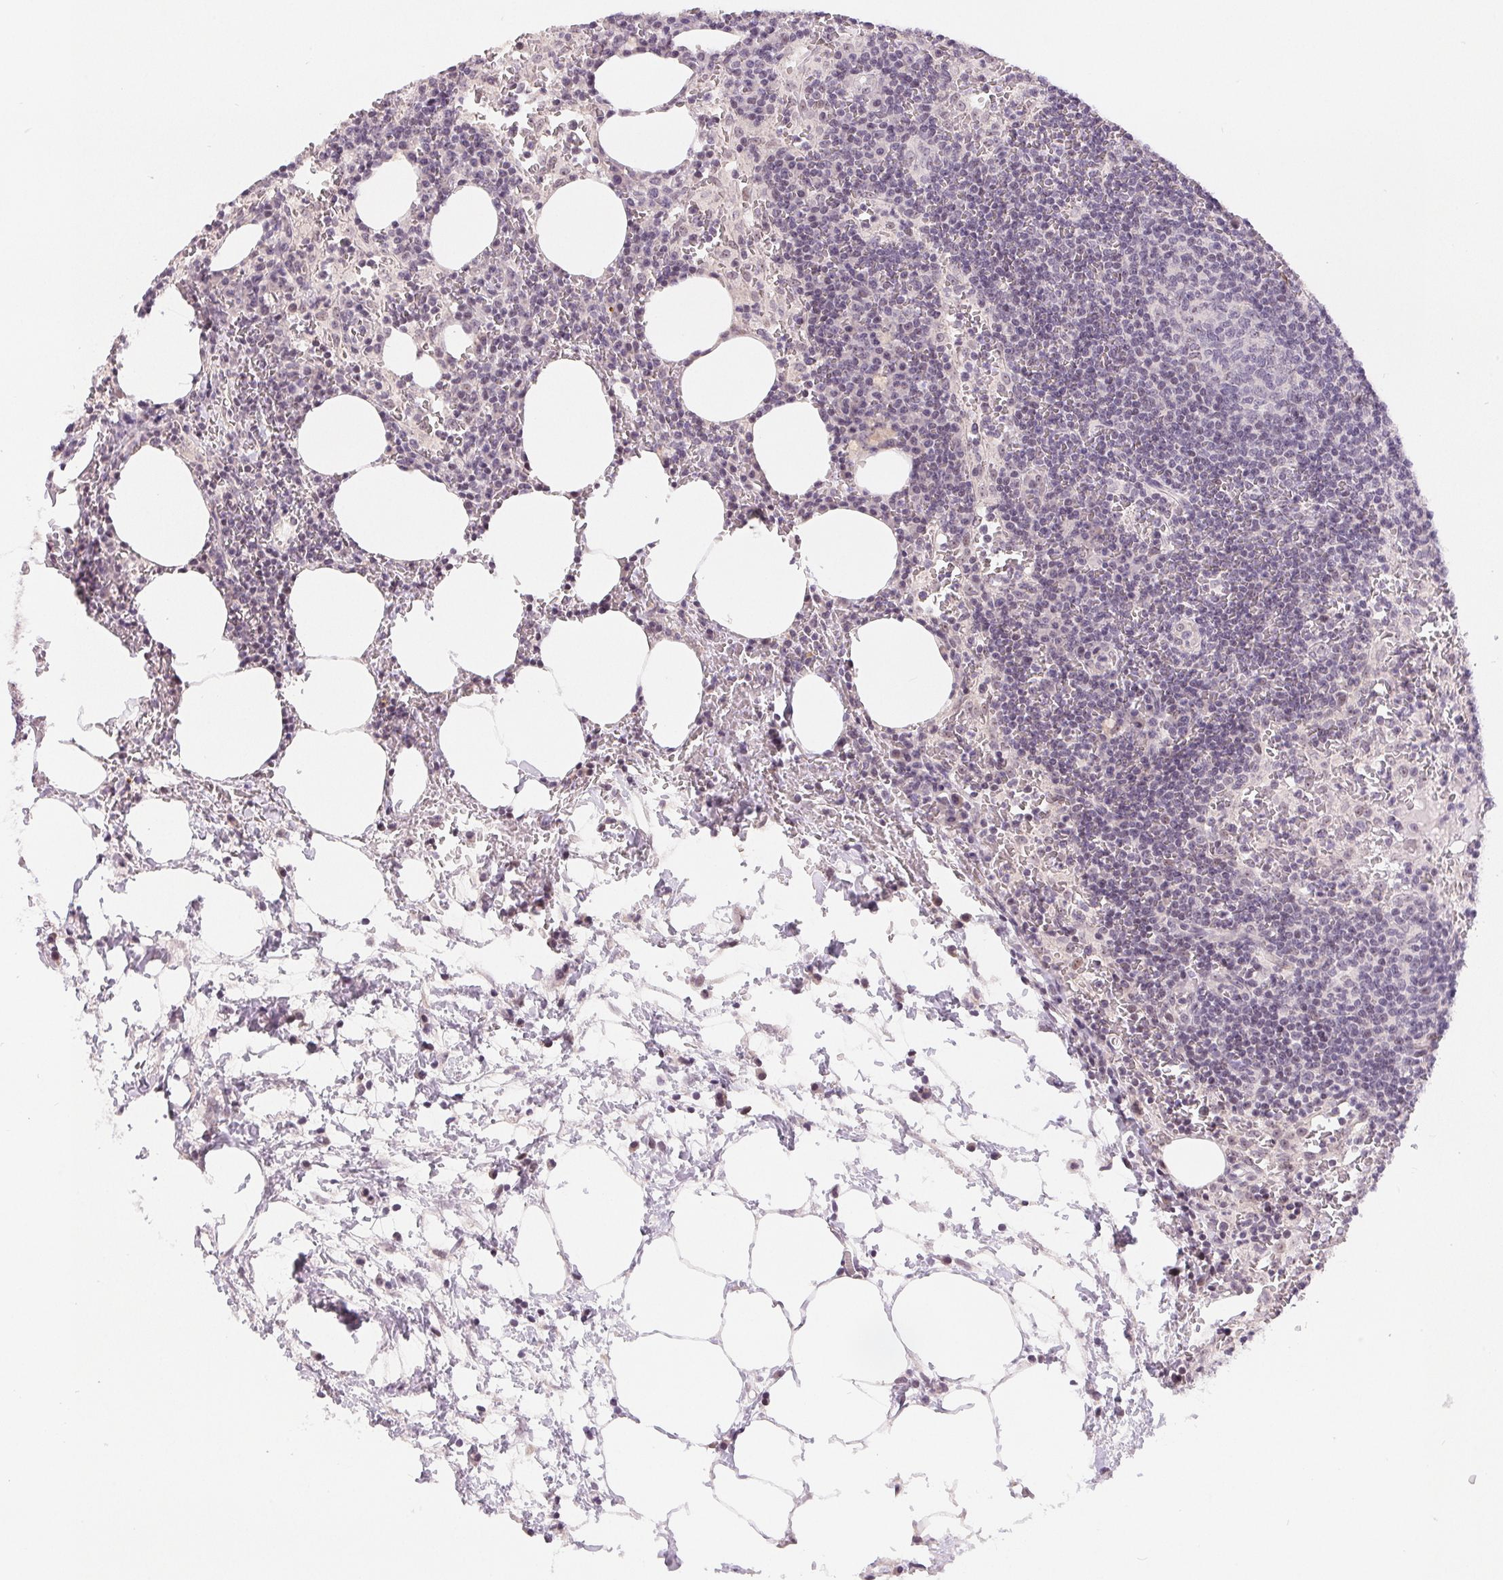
{"staining": {"intensity": "negative", "quantity": "none", "location": "none"}, "tissue": "lymph node", "cell_type": "Germinal center cells", "image_type": "normal", "snomed": [{"axis": "morphology", "description": "Normal tissue, NOS"}, {"axis": "topography", "description": "Lymph node"}], "caption": "The histopathology image demonstrates no staining of germinal center cells in unremarkable lymph node. (Brightfield microscopy of DAB IHC at high magnification).", "gene": "LCA5L", "patient": {"sex": "male", "age": 67}}